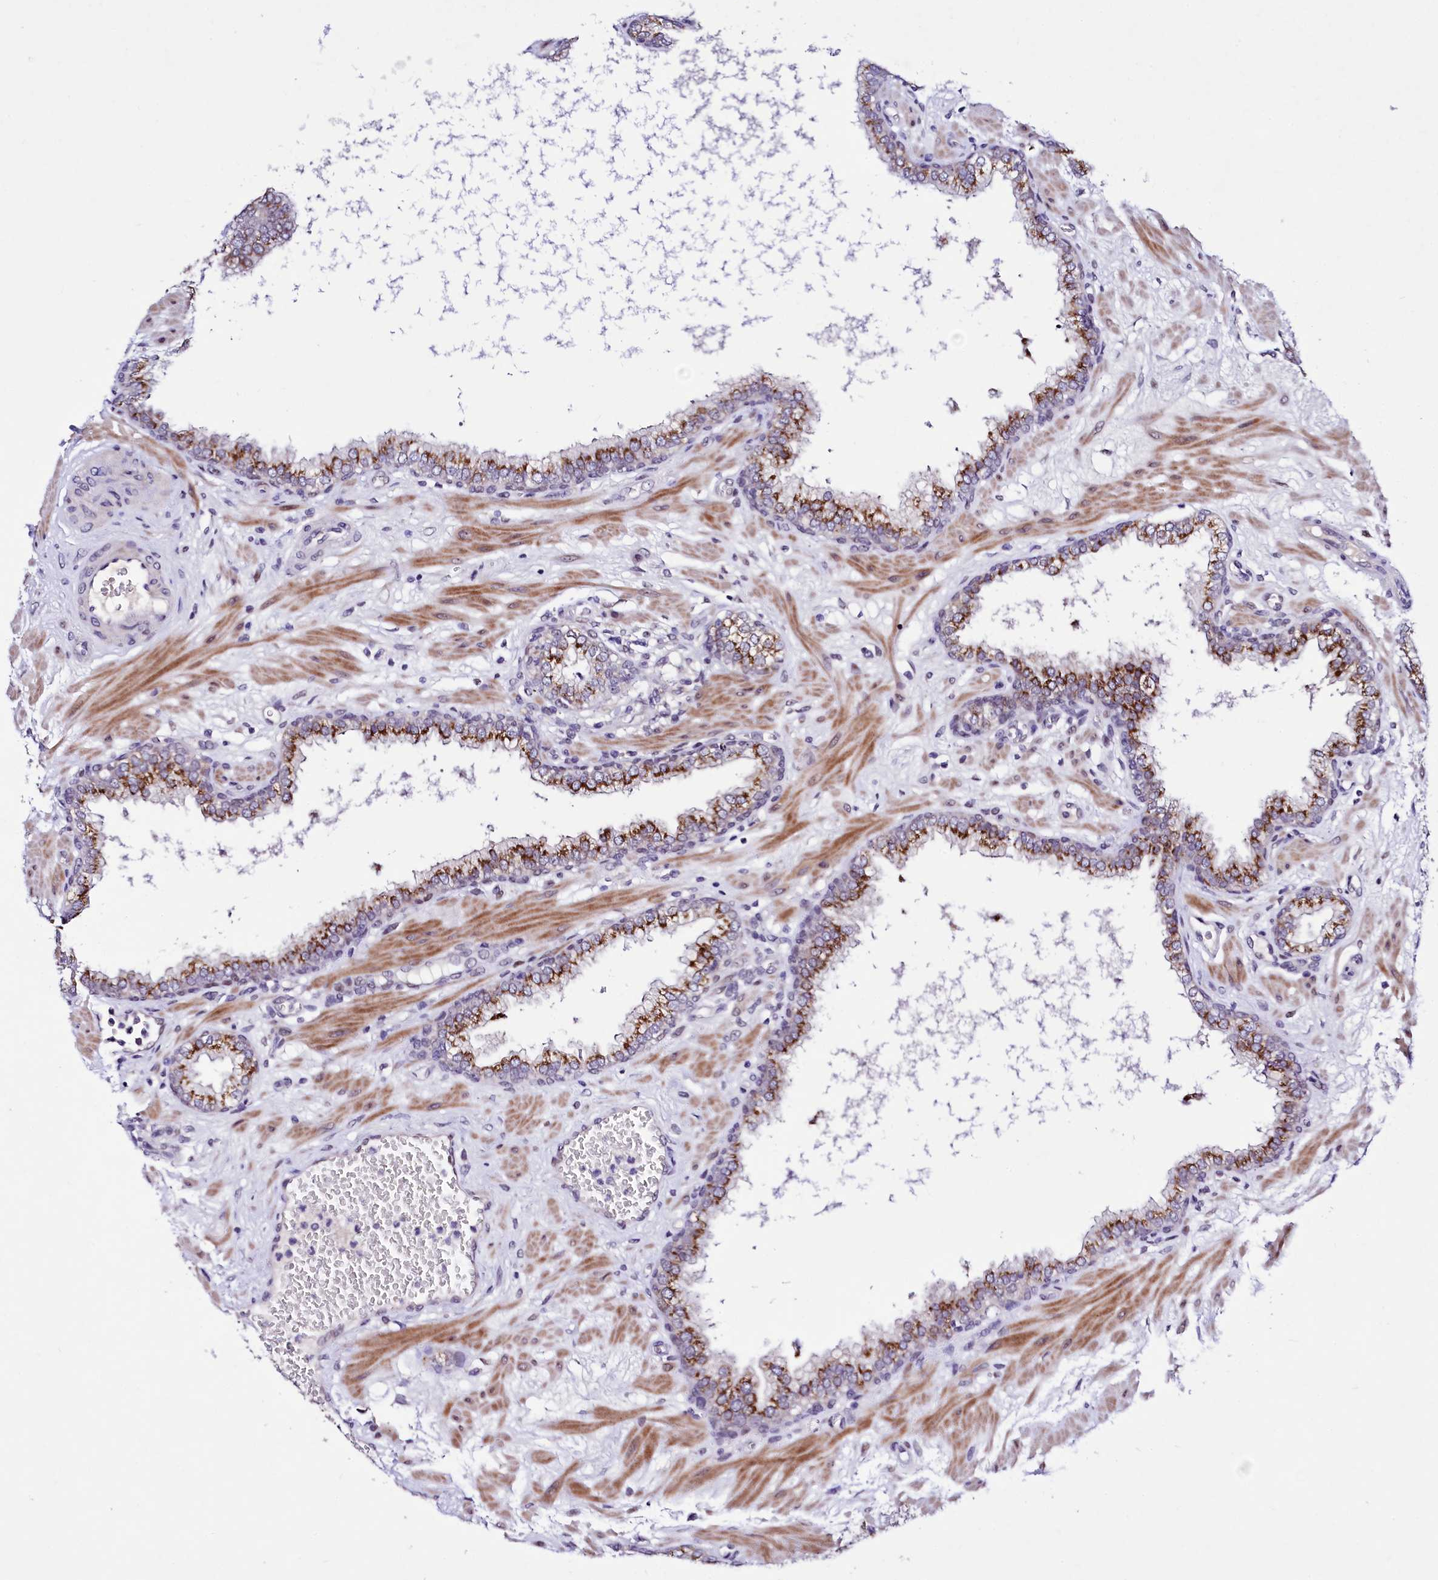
{"staining": {"intensity": "strong", "quantity": "25%-75%", "location": "cytoplasmic/membranous"}, "tissue": "prostate", "cell_type": "Glandular cells", "image_type": "normal", "snomed": [{"axis": "morphology", "description": "Normal tissue, NOS"}, {"axis": "morphology", "description": "Urothelial carcinoma, Low grade"}, {"axis": "topography", "description": "Urinary bladder"}, {"axis": "topography", "description": "Prostate"}], "caption": "Brown immunohistochemical staining in unremarkable human prostate demonstrates strong cytoplasmic/membranous expression in approximately 25%-75% of glandular cells.", "gene": "LEUTX", "patient": {"sex": "male", "age": 60}}